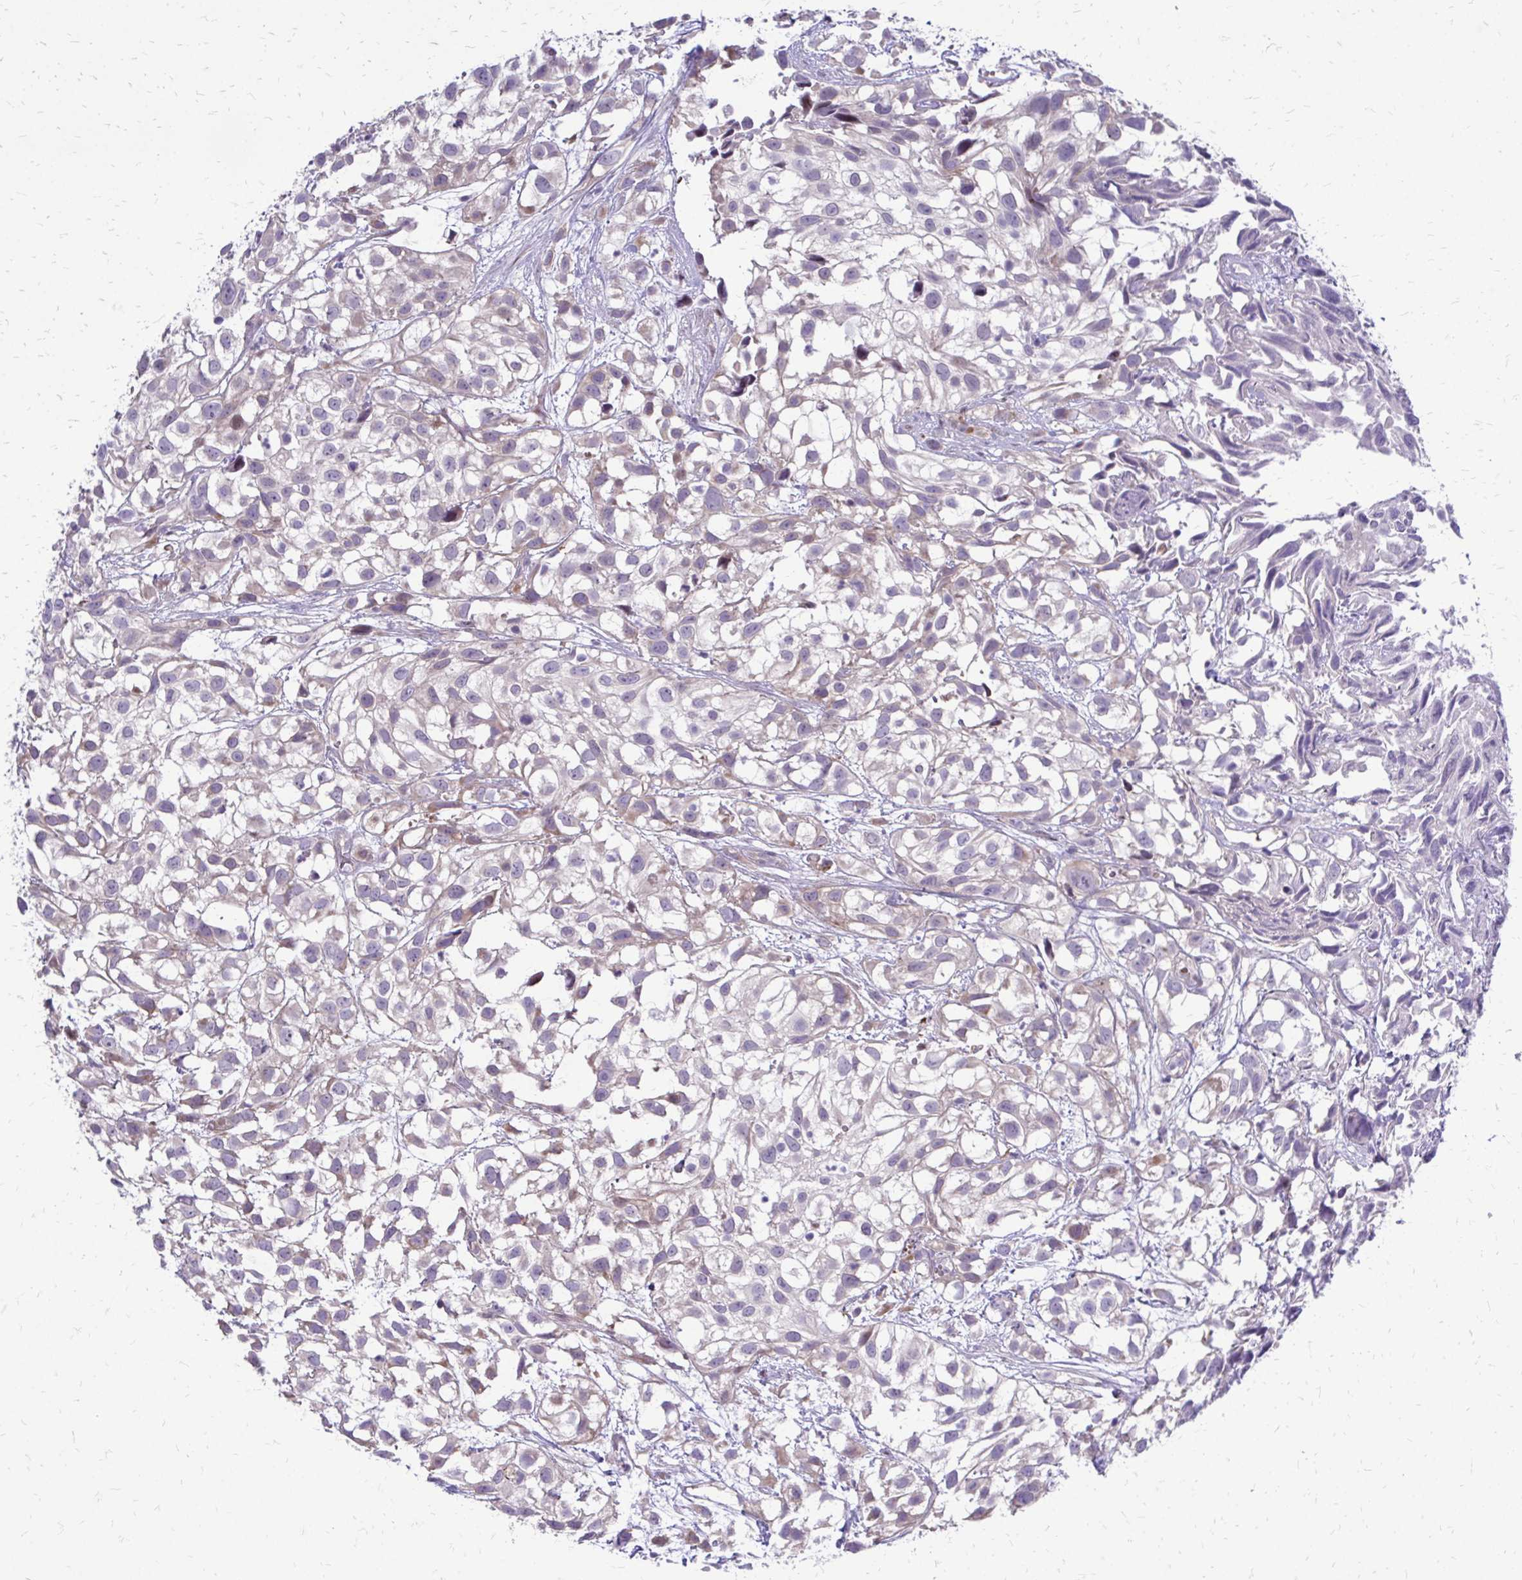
{"staining": {"intensity": "weak", "quantity": "<25%", "location": "cytoplasmic/membranous"}, "tissue": "urothelial cancer", "cell_type": "Tumor cells", "image_type": "cancer", "snomed": [{"axis": "morphology", "description": "Urothelial carcinoma, High grade"}, {"axis": "topography", "description": "Urinary bladder"}], "caption": "Immunohistochemistry of human urothelial cancer demonstrates no expression in tumor cells.", "gene": "PPDPFL", "patient": {"sex": "male", "age": 56}}